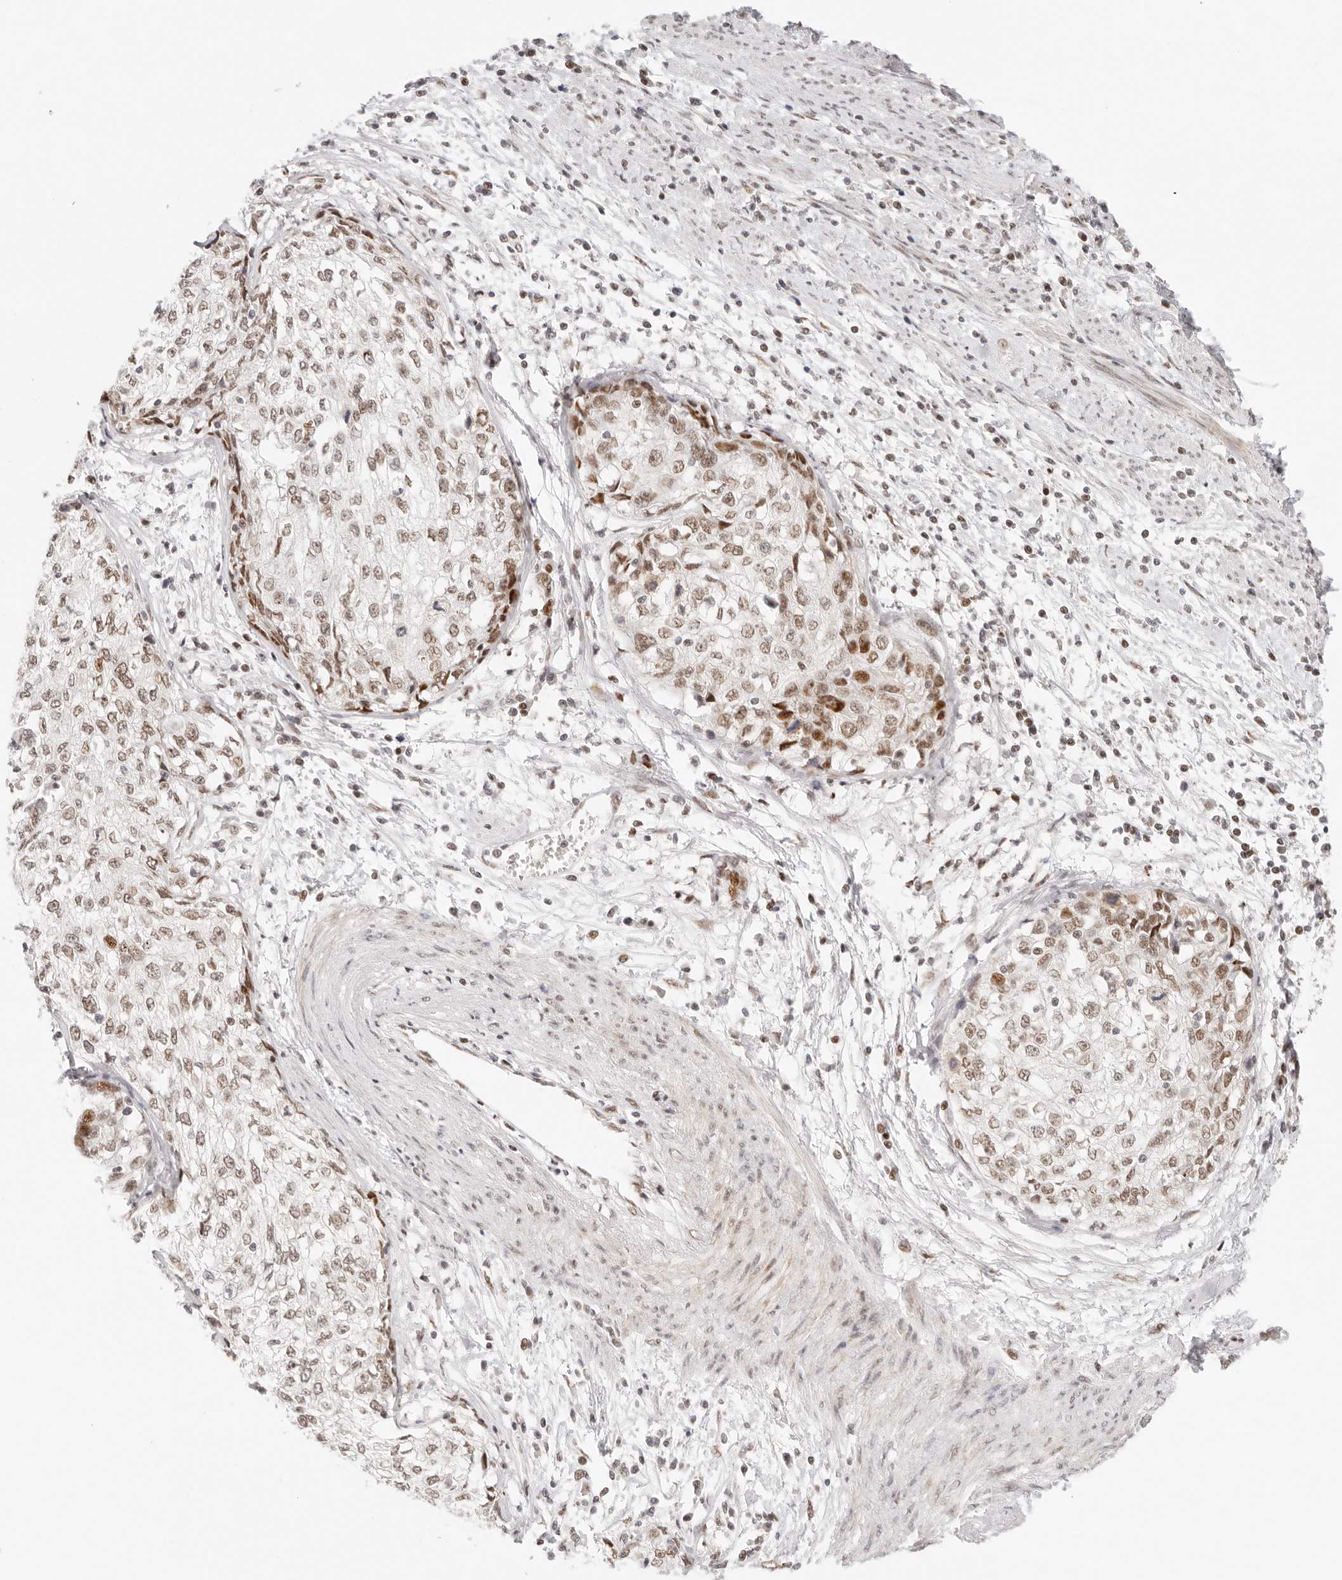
{"staining": {"intensity": "moderate", "quantity": ">75%", "location": "nuclear"}, "tissue": "cervical cancer", "cell_type": "Tumor cells", "image_type": "cancer", "snomed": [{"axis": "morphology", "description": "Squamous cell carcinoma, NOS"}, {"axis": "topography", "description": "Cervix"}], "caption": "Immunohistochemistry (IHC) staining of squamous cell carcinoma (cervical), which reveals medium levels of moderate nuclear staining in approximately >75% of tumor cells indicating moderate nuclear protein staining. The staining was performed using DAB (brown) for protein detection and nuclei were counterstained in hematoxylin (blue).", "gene": "HOXC5", "patient": {"sex": "female", "age": 57}}